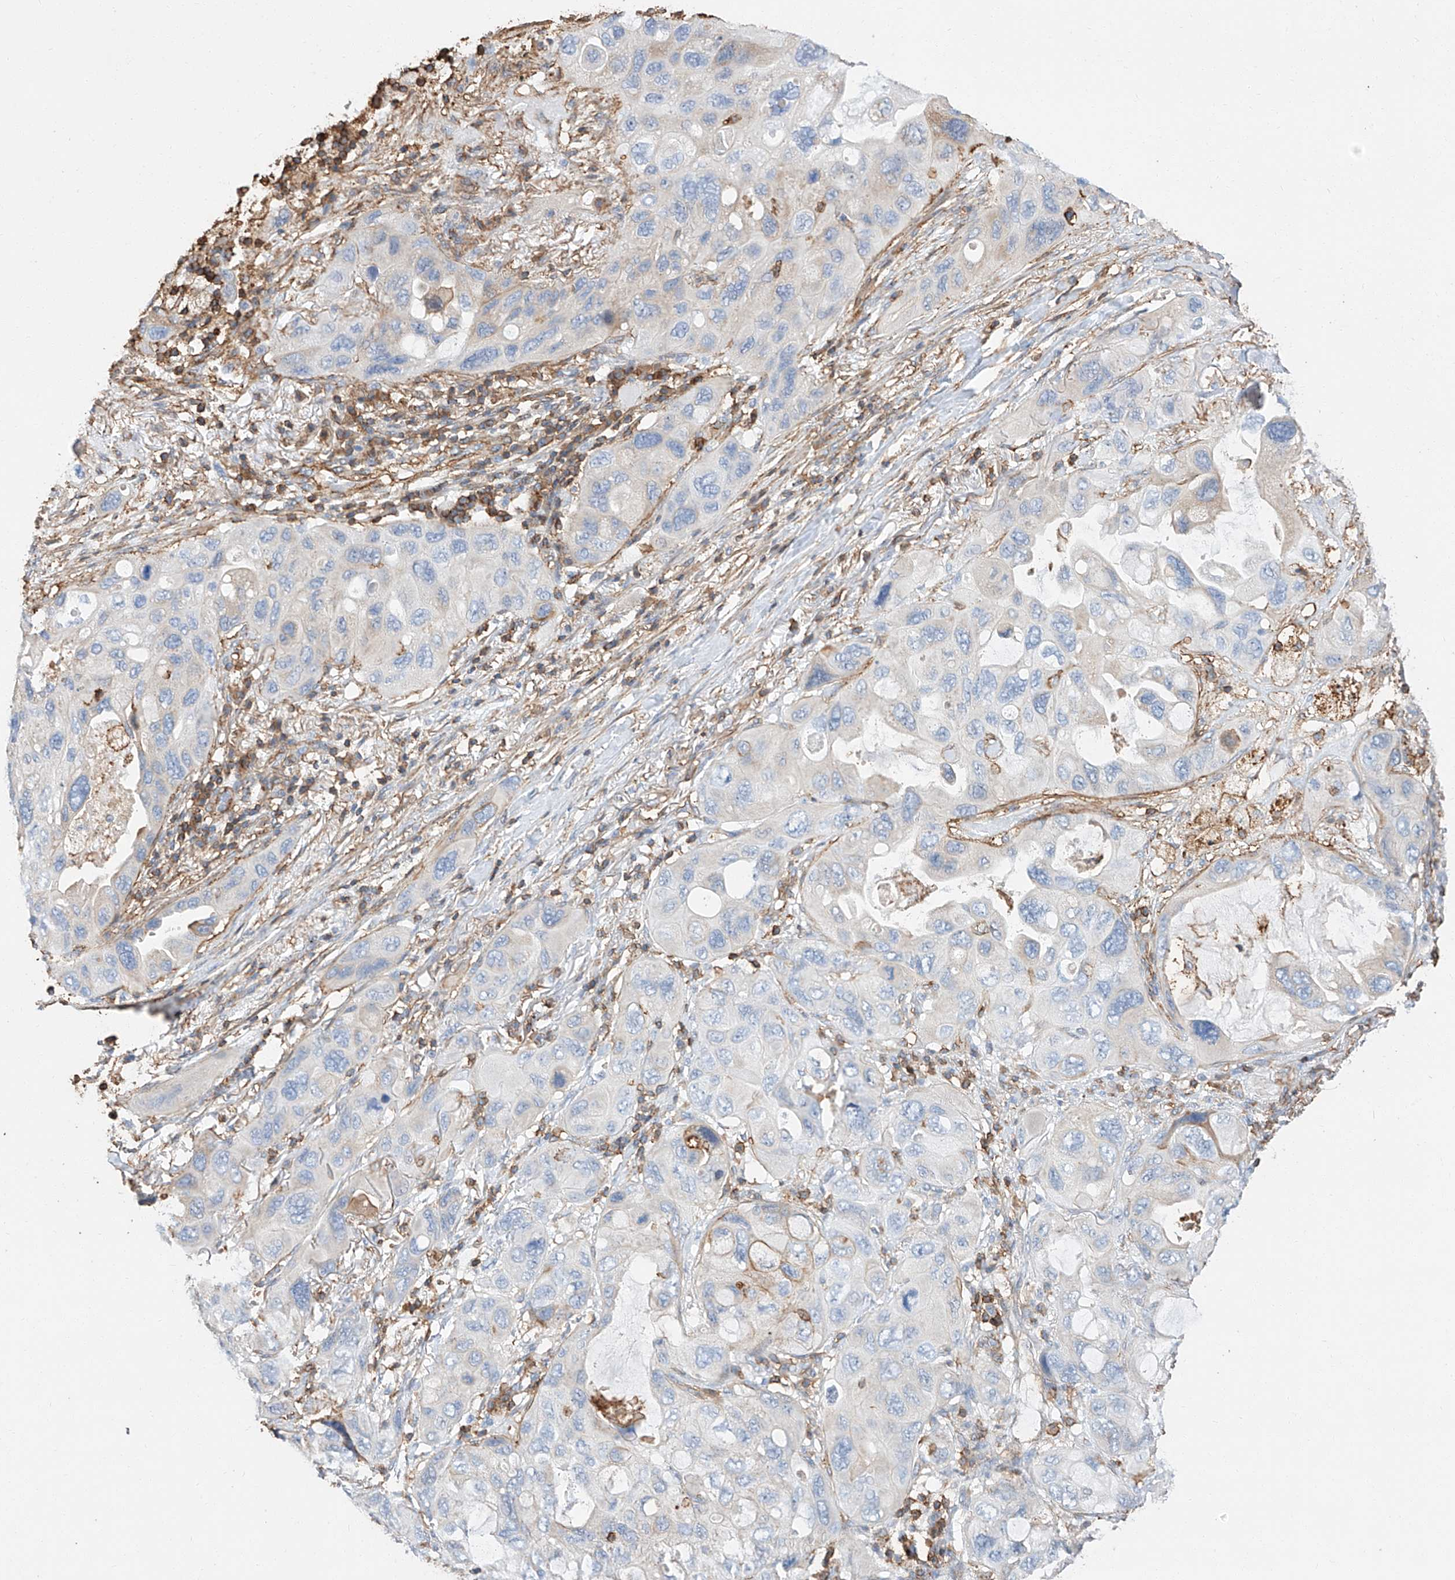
{"staining": {"intensity": "negative", "quantity": "none", "location": "none"}, "tissue": "lung cancer", "cell_type": "Tumor cells", "image_type": "cancer", "snomed": [{"axis": "morphology", "description": "Squamous cell carcinoma, NOS"}, {"axis": "topography", "description": "Lung"}], "caption": "Squamous cell carcinoma (lung) was stained to show a protein in brown. There is no significant positivity in tumor cells.", "gene": "WFS1", "patient": {"sex": "female", "age": 73}}